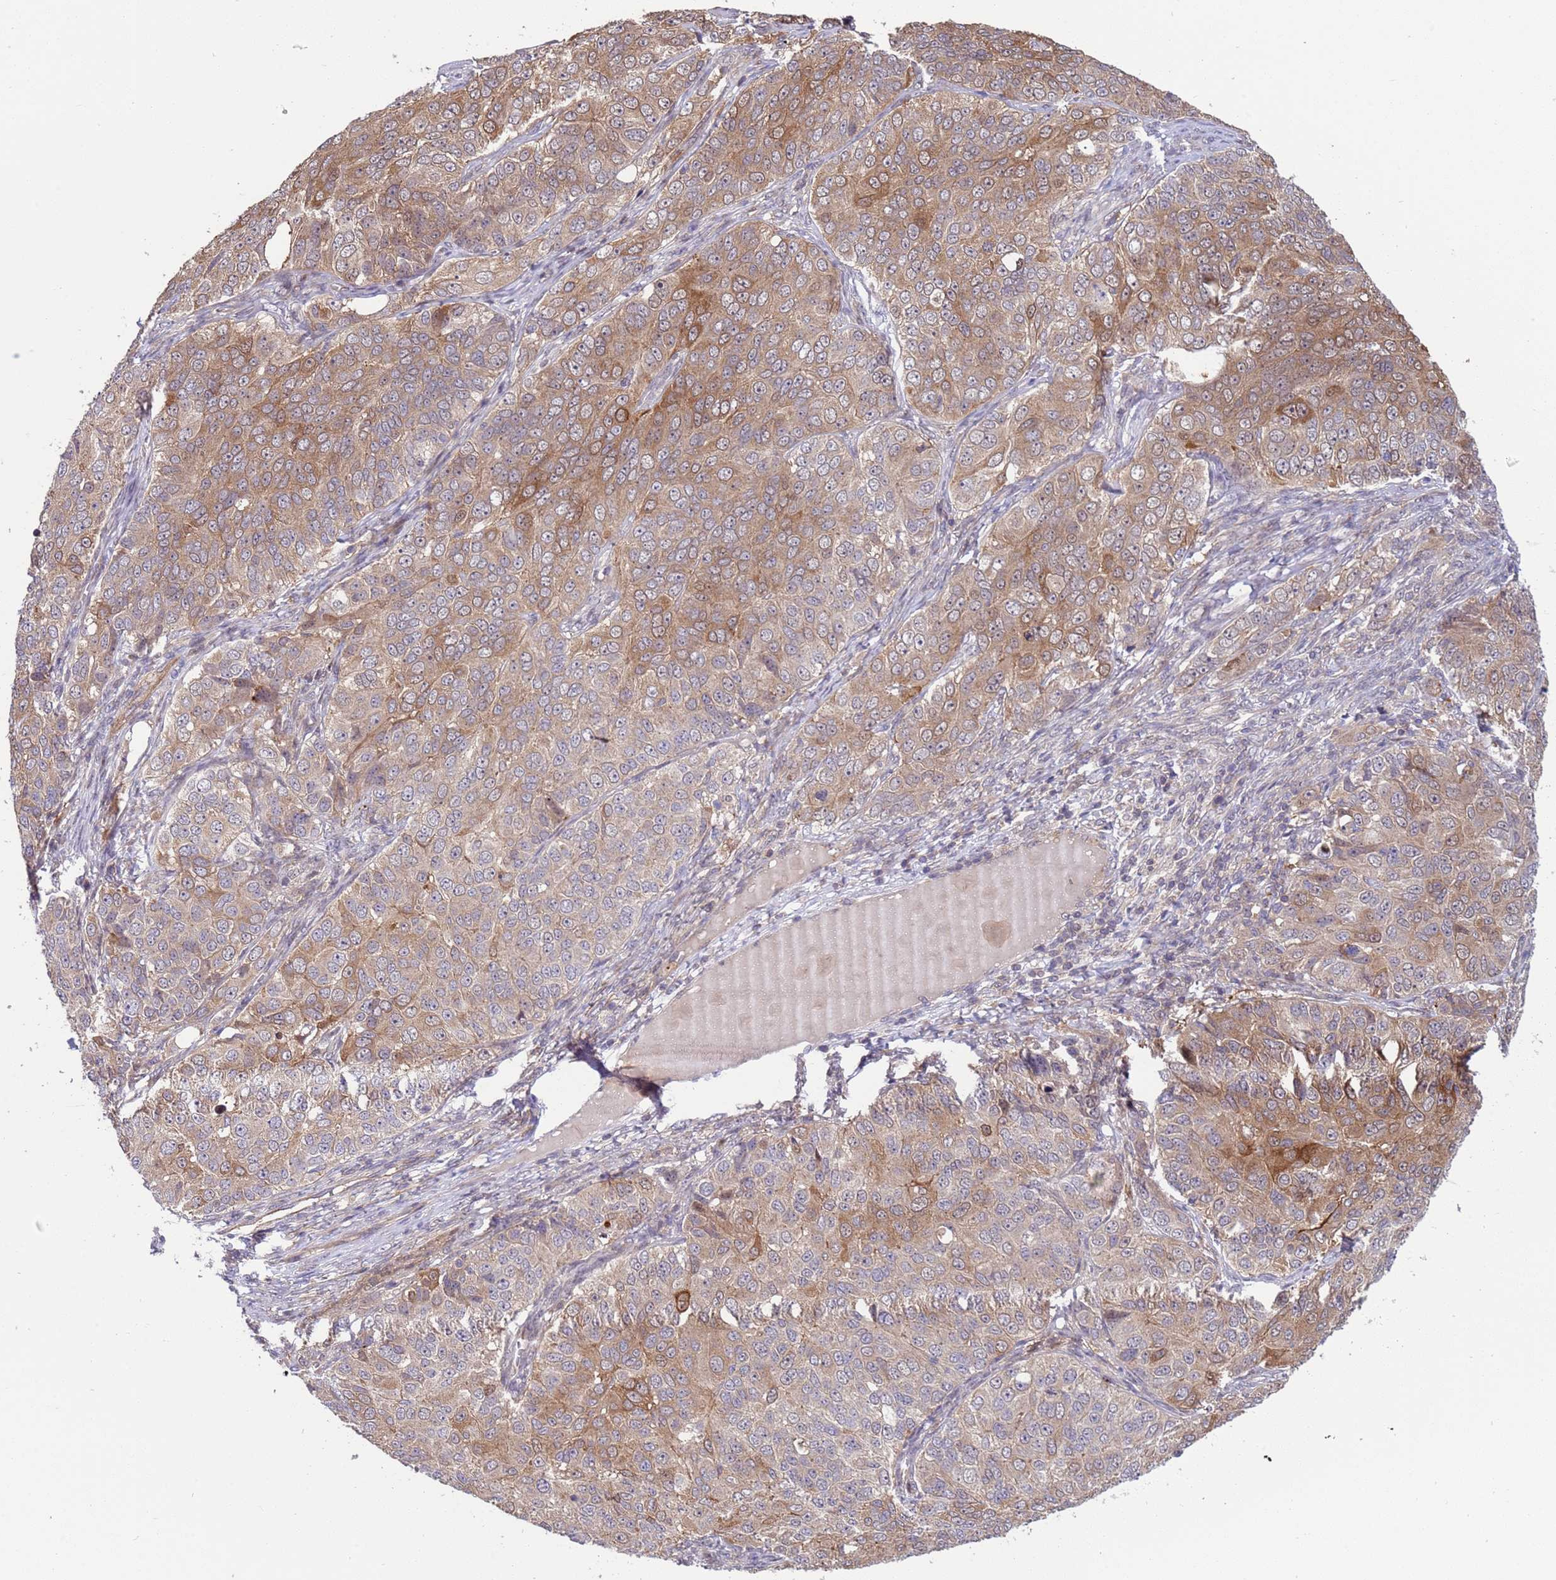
{"staining": {"intensity": "moderate", "quantity": "25%-75%", "location": "cytoplasmic/membranous"}, "tissue": "ovarian cancer", "cell_type": "Tumor cells", "image_type": "cancer", "snomed": [{"axis": "morphology", "description": "Carcinoma, endometroid"}, {"axis": "topography", "description": "Ovary"}], "caption": "A high-resolution histopathology image shows immunohistochemistry (IHC) staining of endometroid carcinoma (ovarian), which shows moderate cytoplasmic/membranous expression in approximately 25%-75% of tumor cells. The staining is performed using DAB brown chromogen to label protein expression. The nuclei are counter-stained blue using hematoxylin.", "gene": "GJA10", "patient": {"sex": "female", "age": 51}}